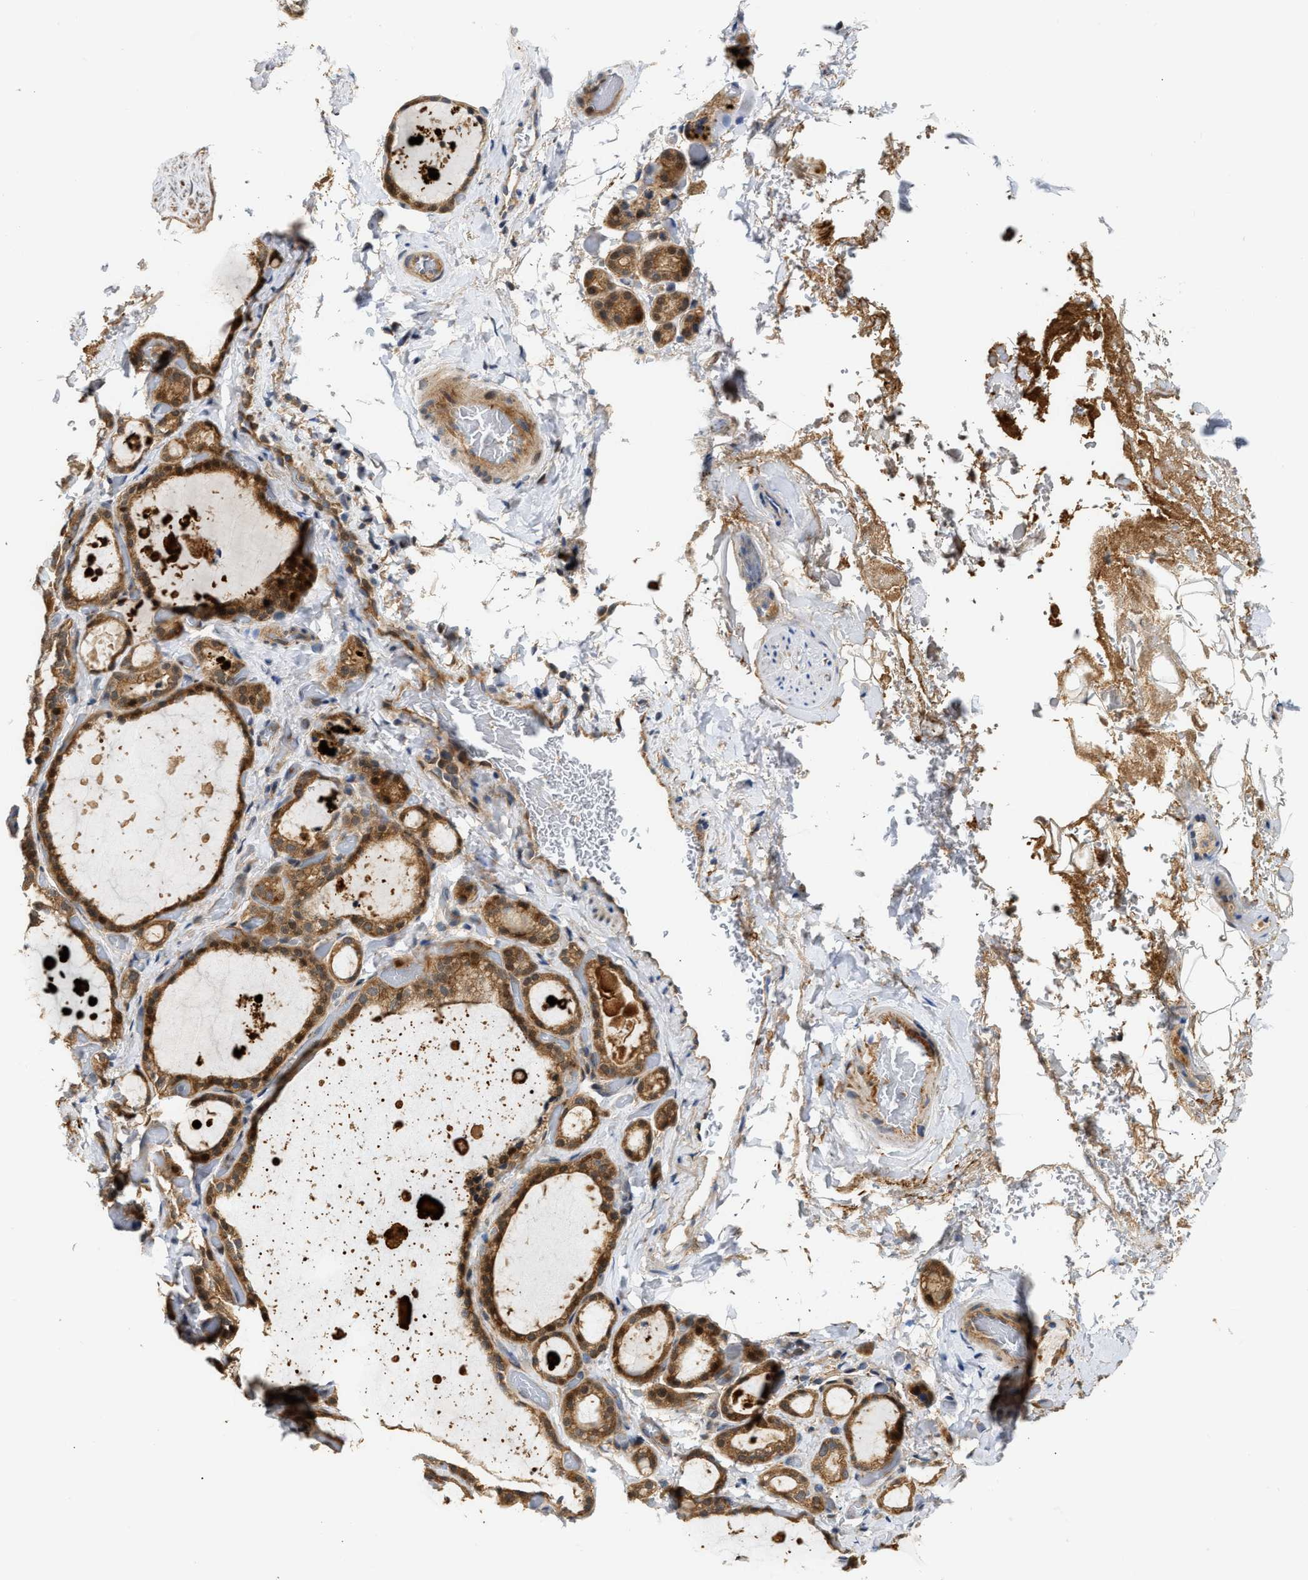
{"staining": {"intensity": "moderate", "quantity": ">75%", "location": "cytoplasmic/membranous"}, "tissue": "thyroid gland", "cell_type": "Glandular cells", "image_type": "normal", "snomed": [{"axis": "morphology", "description": "Normal tissue, NOS"}, {"axis": "topography", "description": "Thyroid gland"}], "caption": "Immunohistochemistry histopathology image of benign thyroid gland: thyroid gland stained using immunohistochemistry displays medium levels of moderate protein expression localized specifically in the cytoplasmic/membranous of glandular cells, appearing as a cytoplasmic/membranous brown color.", "gene": "EXTL2", "patient": {"sex": "female", "age": 44}}